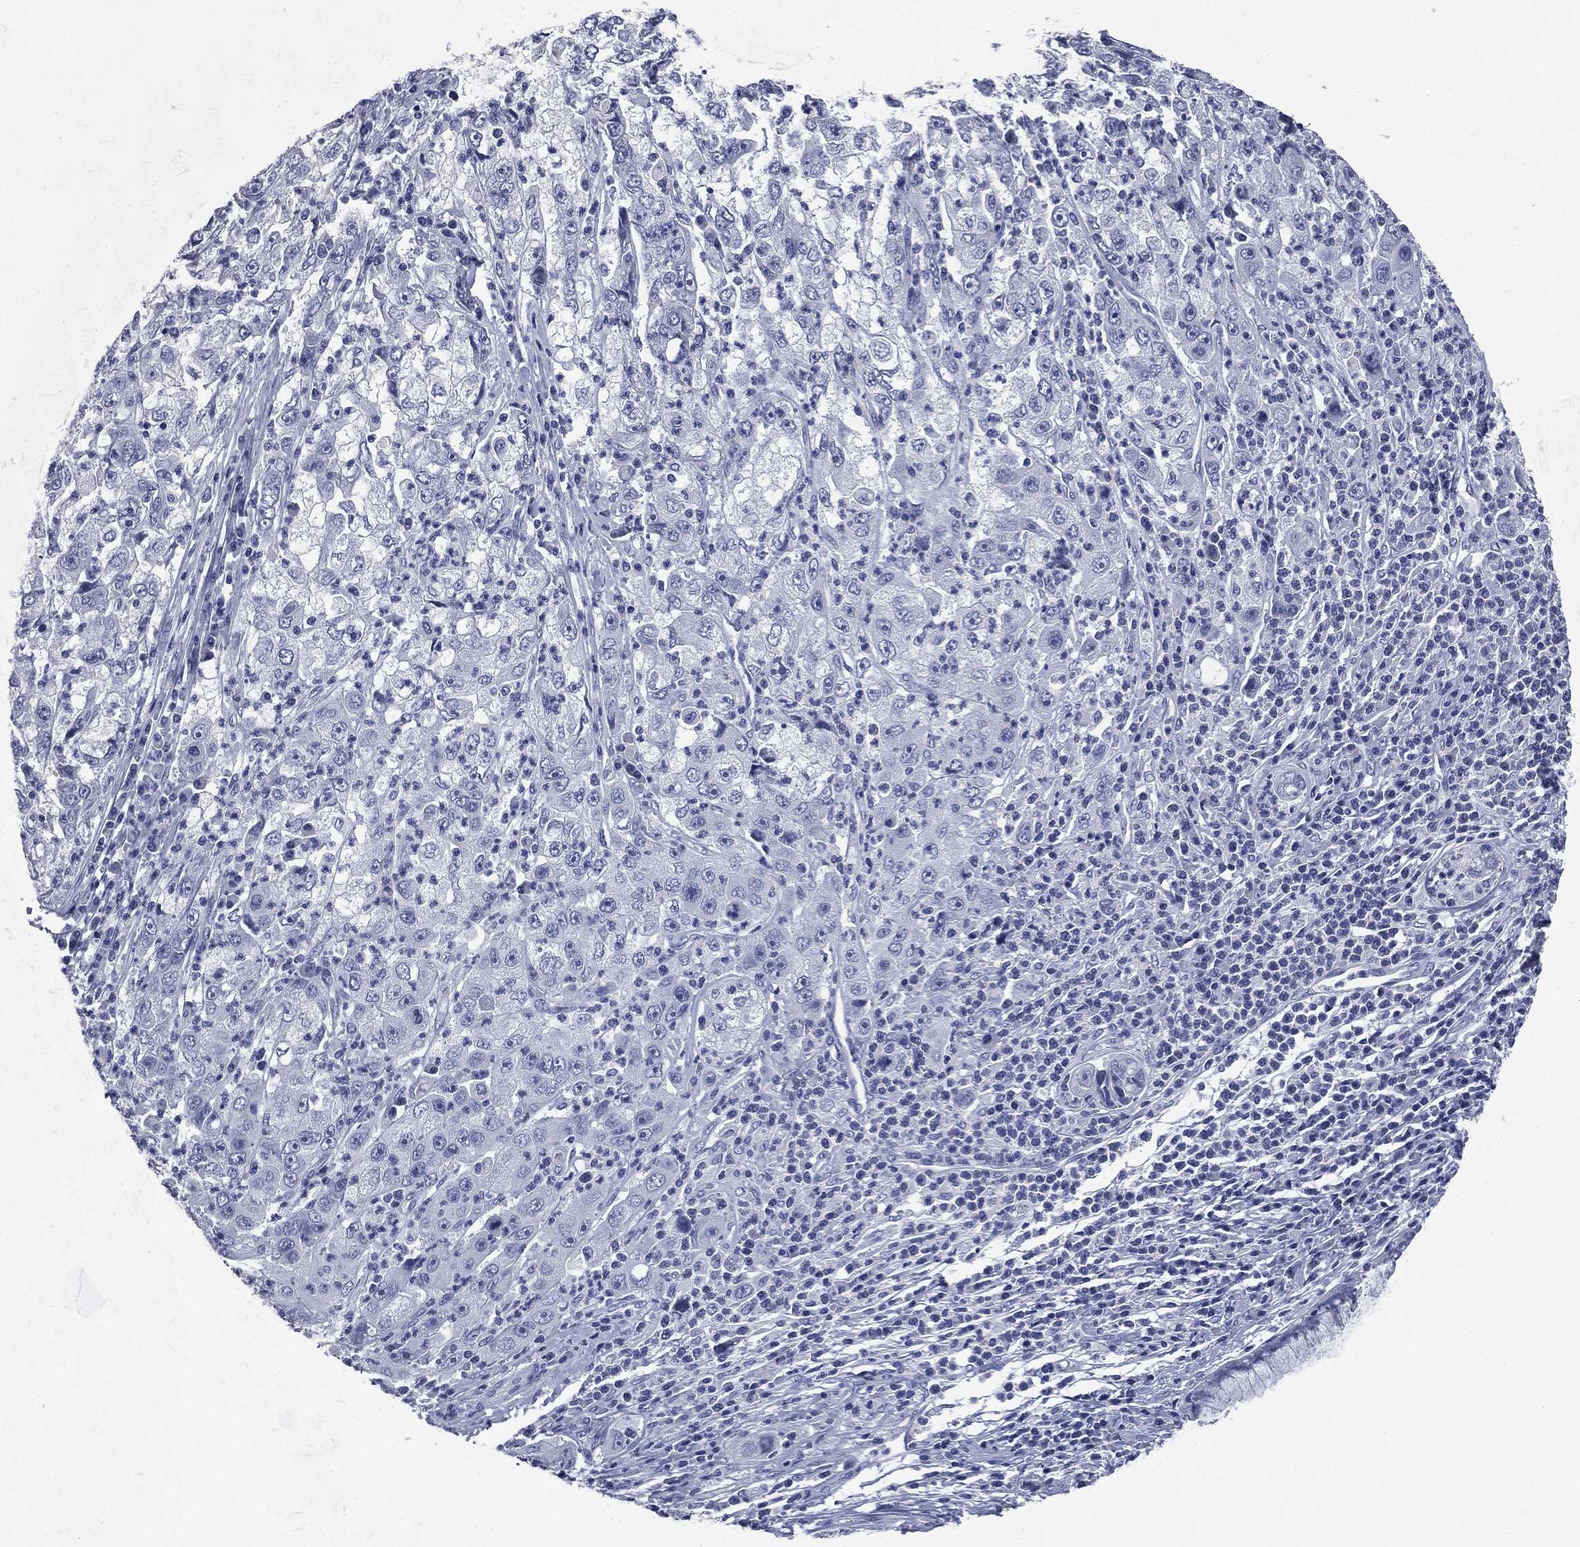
{"staining": {"intensity": "negative", "quantity": "none", "location": "none"}, "tissue": "cervical cancer", "cell_type": "Tumor cells", "image_type": "cancer", "snomed": [{"axis": "morphology", "description": "Squamous cell carcinoma, NOS"}, {"axis": "topography", "description": "Cervix"}], "caption": "There is no significant expression in tumor cells of cervical squamous cell carcinoma.", "gene": "ATP2A1", "patient": {"sex": "female", "age": 36}}